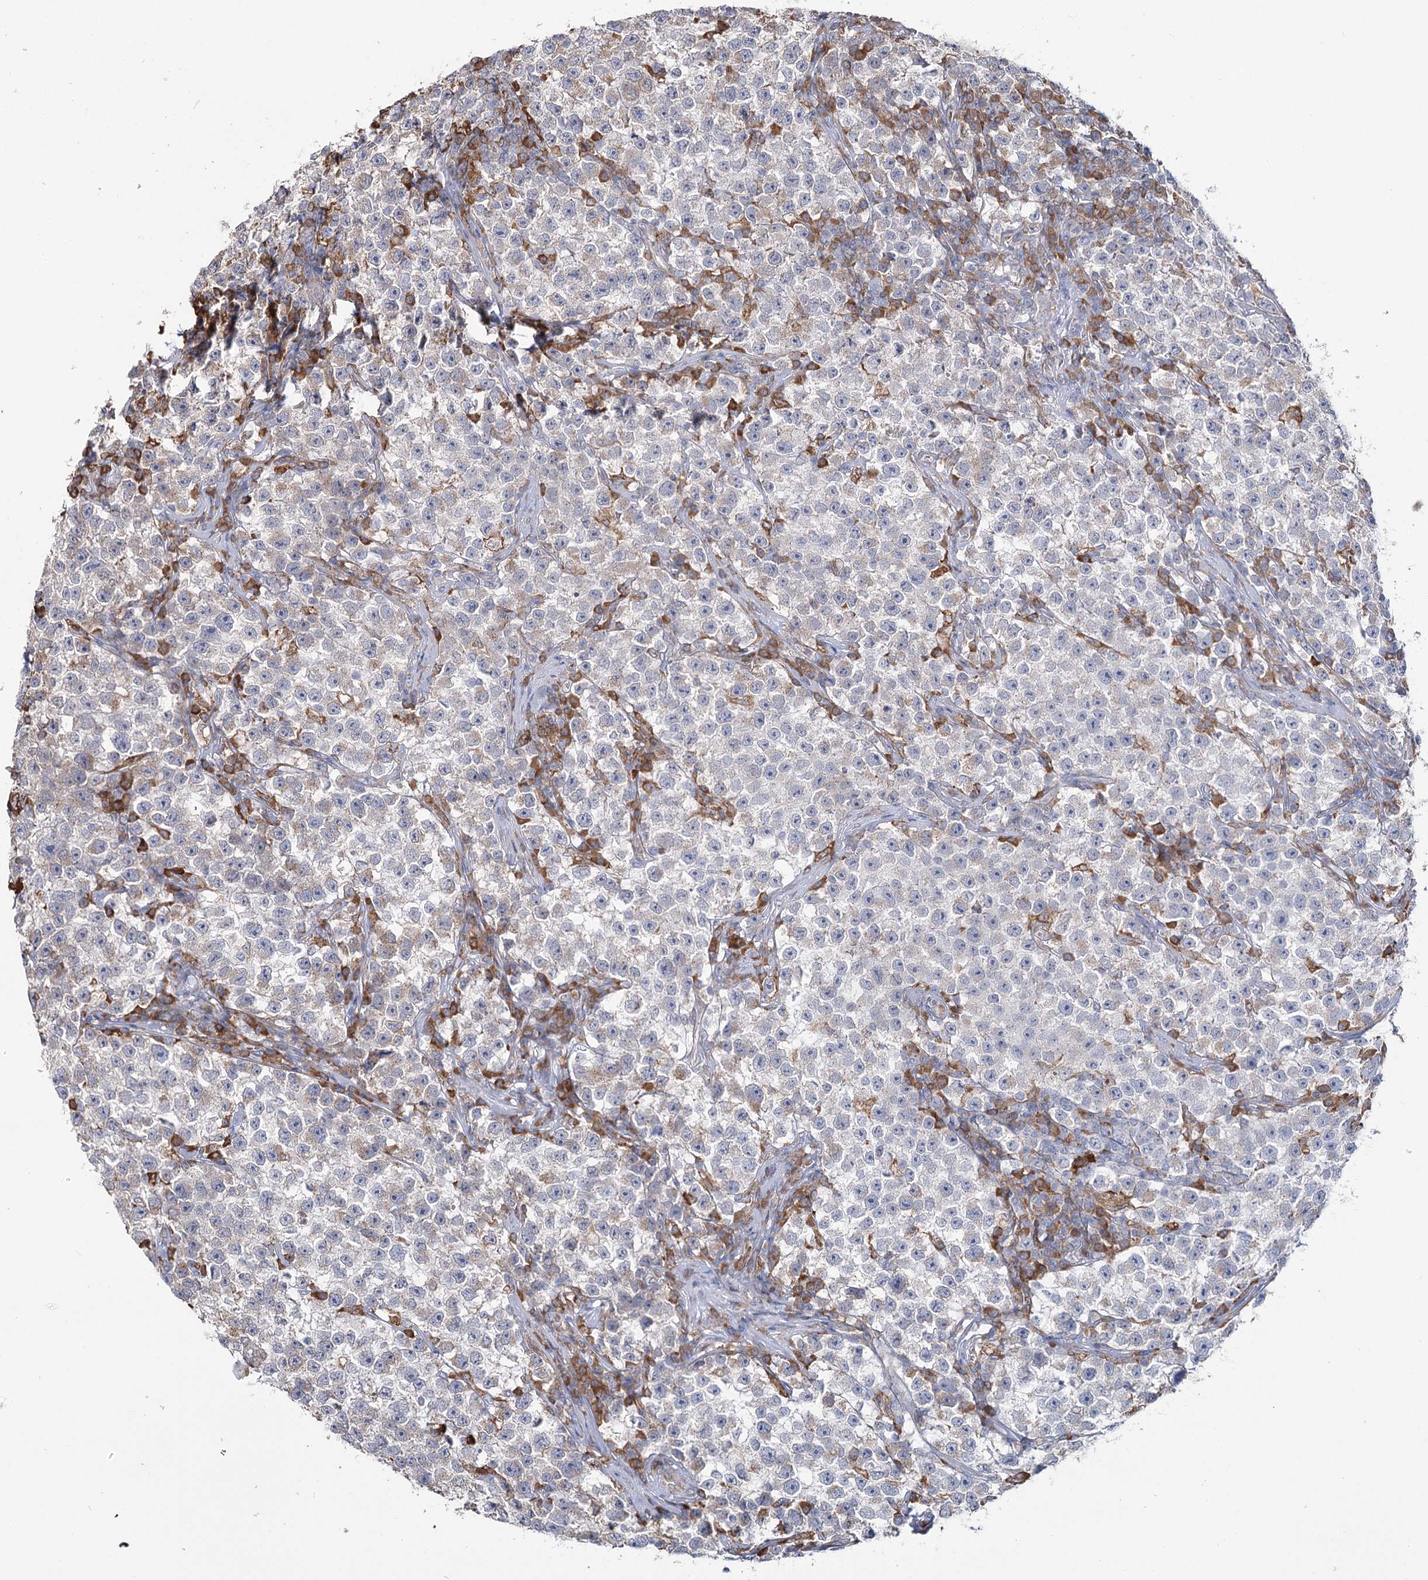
{"staining": {"intensity": "negative", "quantity": "none", "location": "none"}, "tissue": "testis cancer", "cell_type": "Tumor cells", "image_type": "cancer", "snomed": [{"axis": "morphology", "description": "Seminoma, NOS"}, {"axis": "topography", "description": "Testis"}], "caption": "IHC micrograph of neoplastic tissue: human testis cancer (seminoma) stained with DAB reveals no significant protein staining in tumor cells.", "gene": "ZCCHC9", "patient": {"sex": "male", "age": 22}}